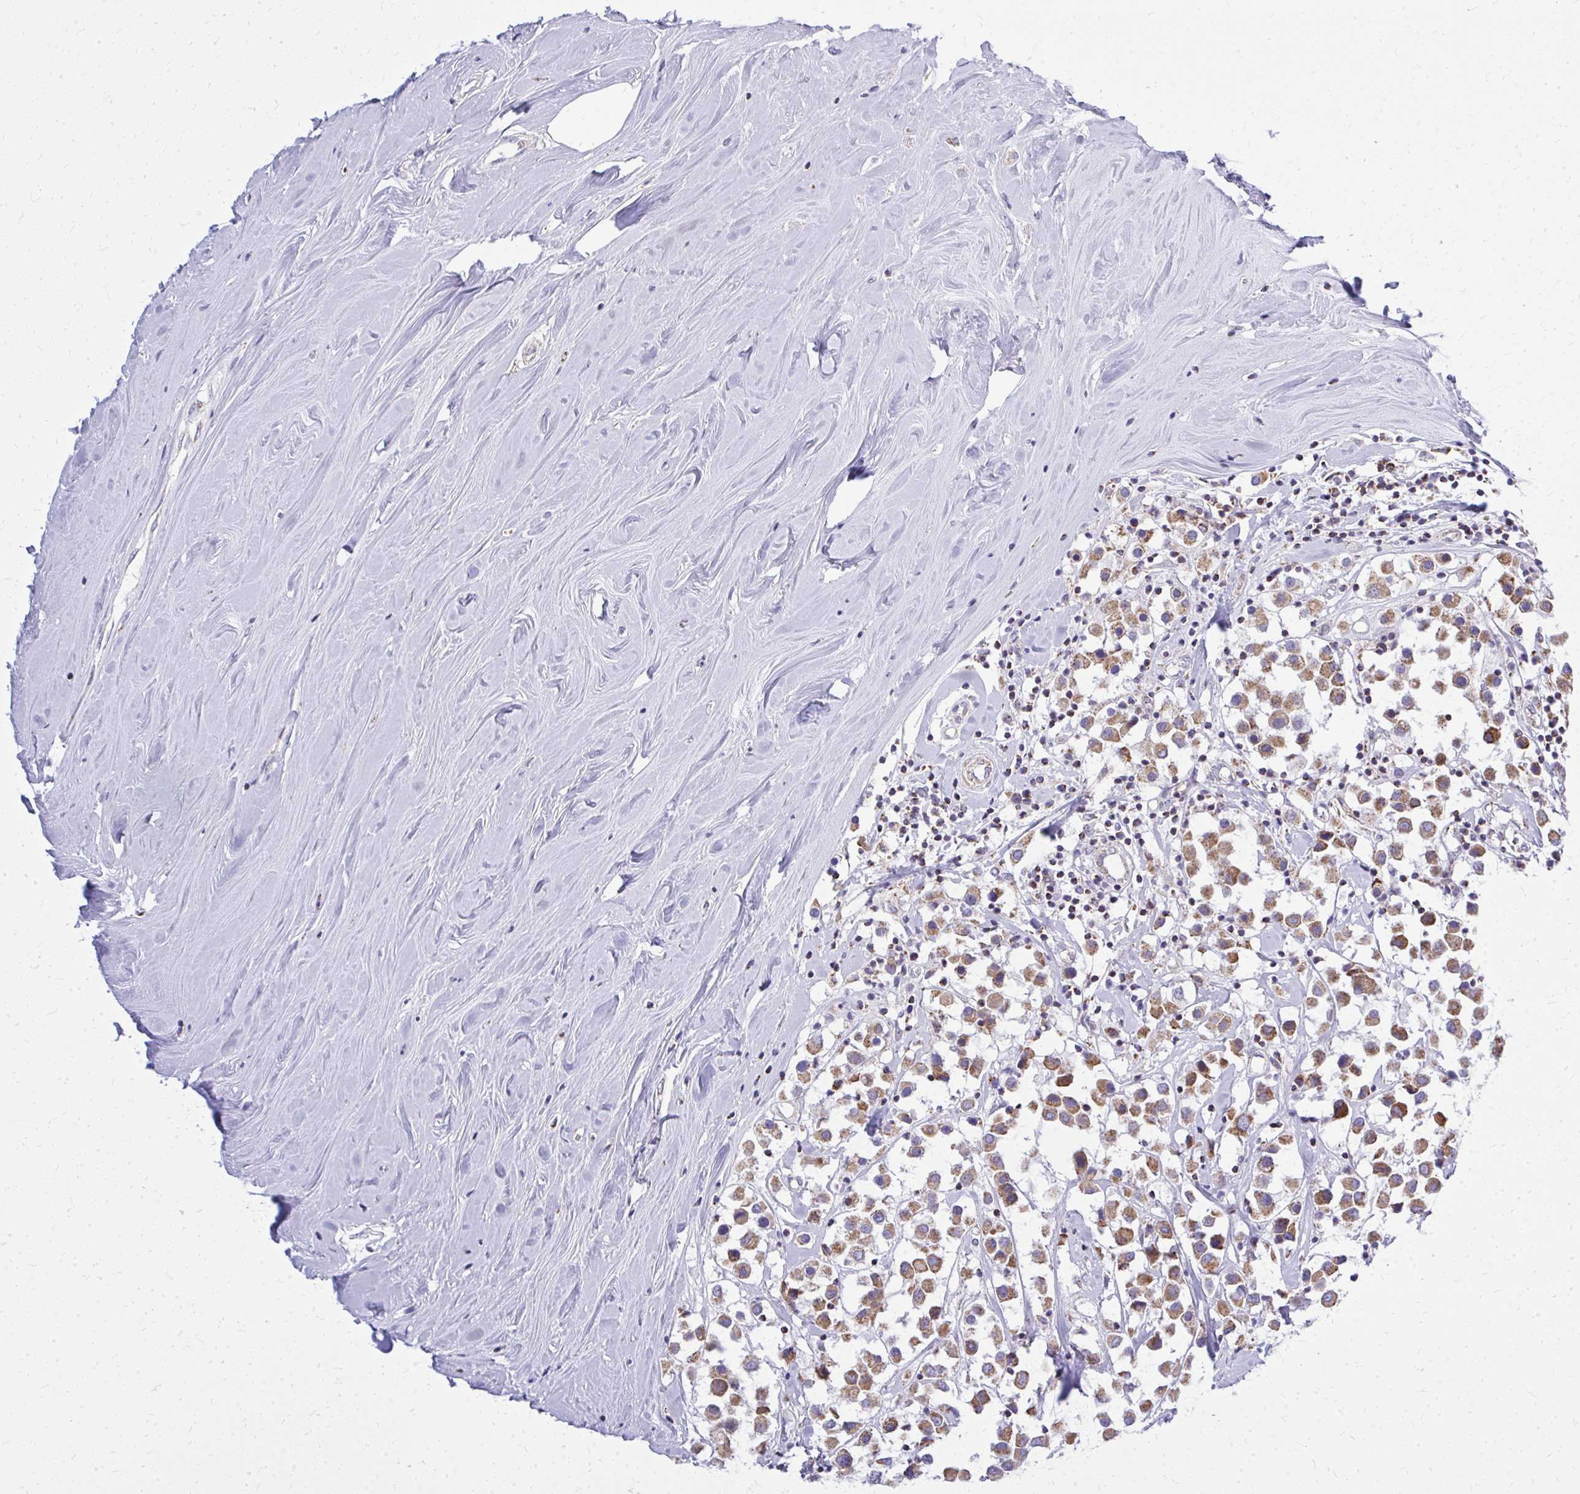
{"staining": {"intensity": "moderate", "quantity": ">75%", "location": "cytoplasmic/membranous"}, "tissue": "breast cancer", "cell_type": "Tumor cells", "image_type": "cancer", "snomed": [{"axis": "morphology", "description": "Duct carcinoma"}, {"axis": "topography", "description": "Breast"}], "caption": "Human breast cancer stained for a protein (brown) shows moderate cytoplasmic/membranous positive positivity in approximately >75% of tumor cells.", "gene": "ZNF362", "patient": {"sex": "female", "age": 61}}